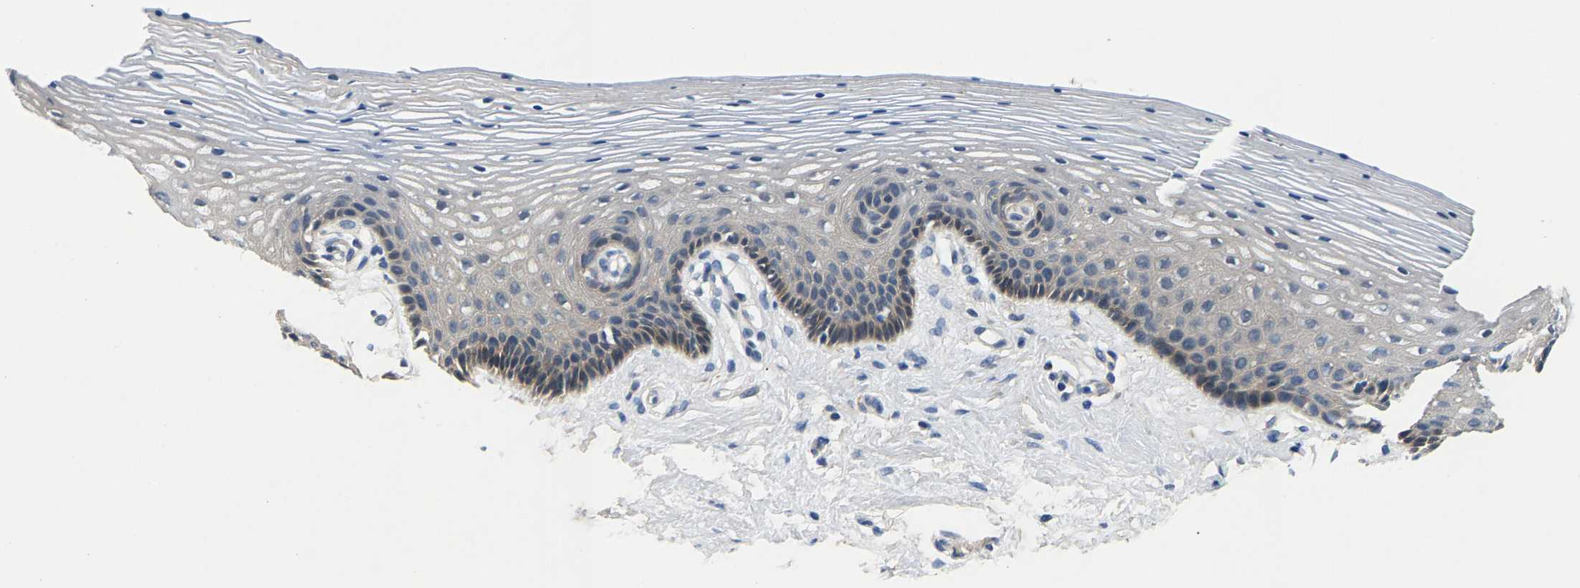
{"staining": {"intensity": "weak", "quantity": "<25%", "location": "cytoplasmic/membranous"}, "tissue": "vagina", "cell_type": "Squamous epithelial cells", "image_type": "normal", "snomed": [{"axis": "morphology", "description": "Normal tissue, NOS"}, {"axis": "topography", "description": "Vagina"}], "caption": "Human vagina stained for a protein using immunohistochemistry (IHC) shows no positivity in squamous epithelial cells.", "gene": "NT5C", "patient": {"sex": "female", "age": 32}}